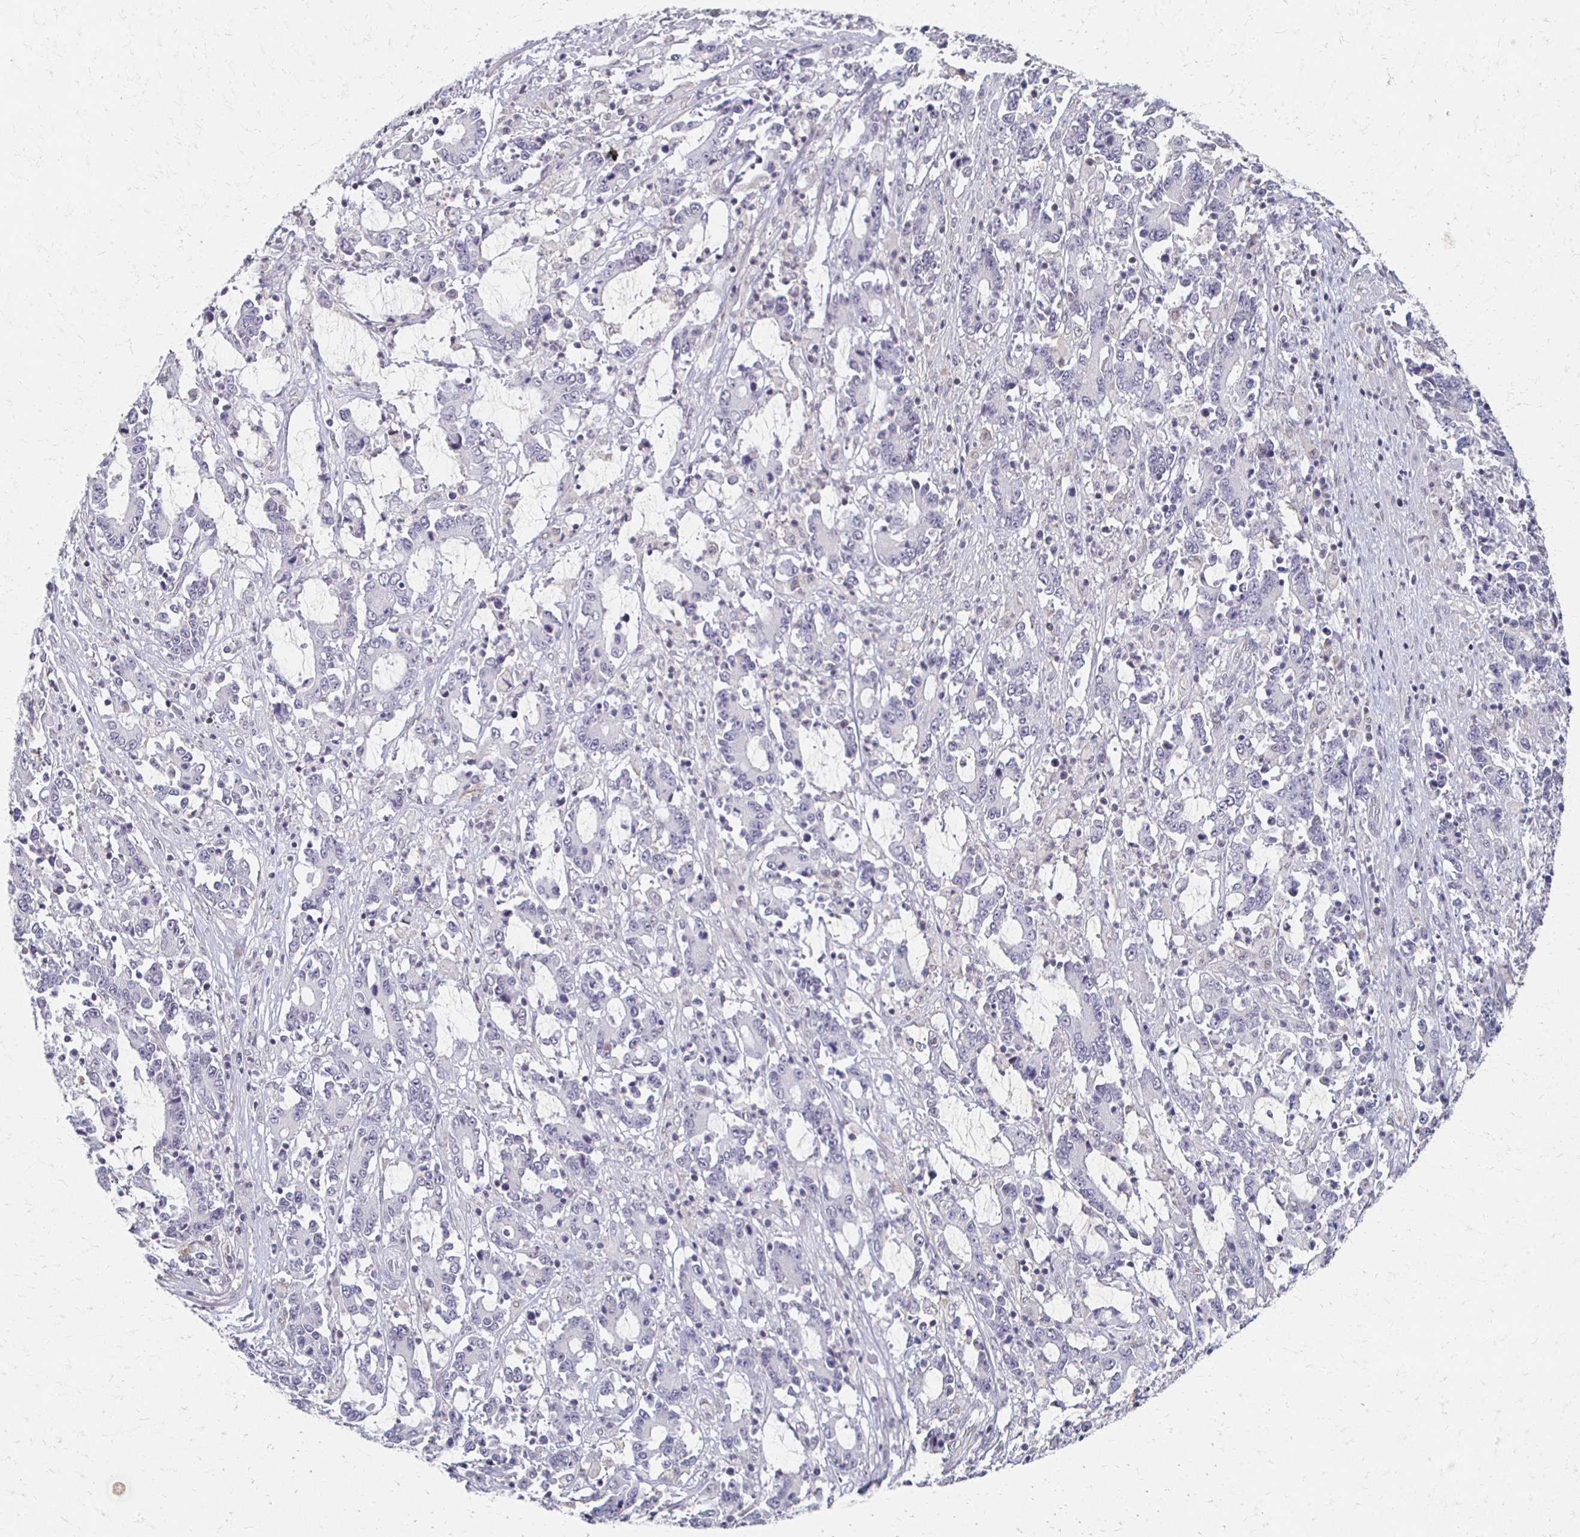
{"staining": {"intensity": "negative", "quantity": "none", "location": "none"}, "tissue": "stomach cancer", "cell_type": "Tumor cells", "image_type": "cancer", "snomed": [{"axis": "morphology", "description": "Adenocarcinoma, NOS"}, {"axis": "topography", "description": "Stomach, upper"}], "caption": "Tumor cells show no significant protein positivity in stomach cancer (adenocarcinoma).", "gene": "DAB1", "patient": {"sex": "male", "age": 68}}